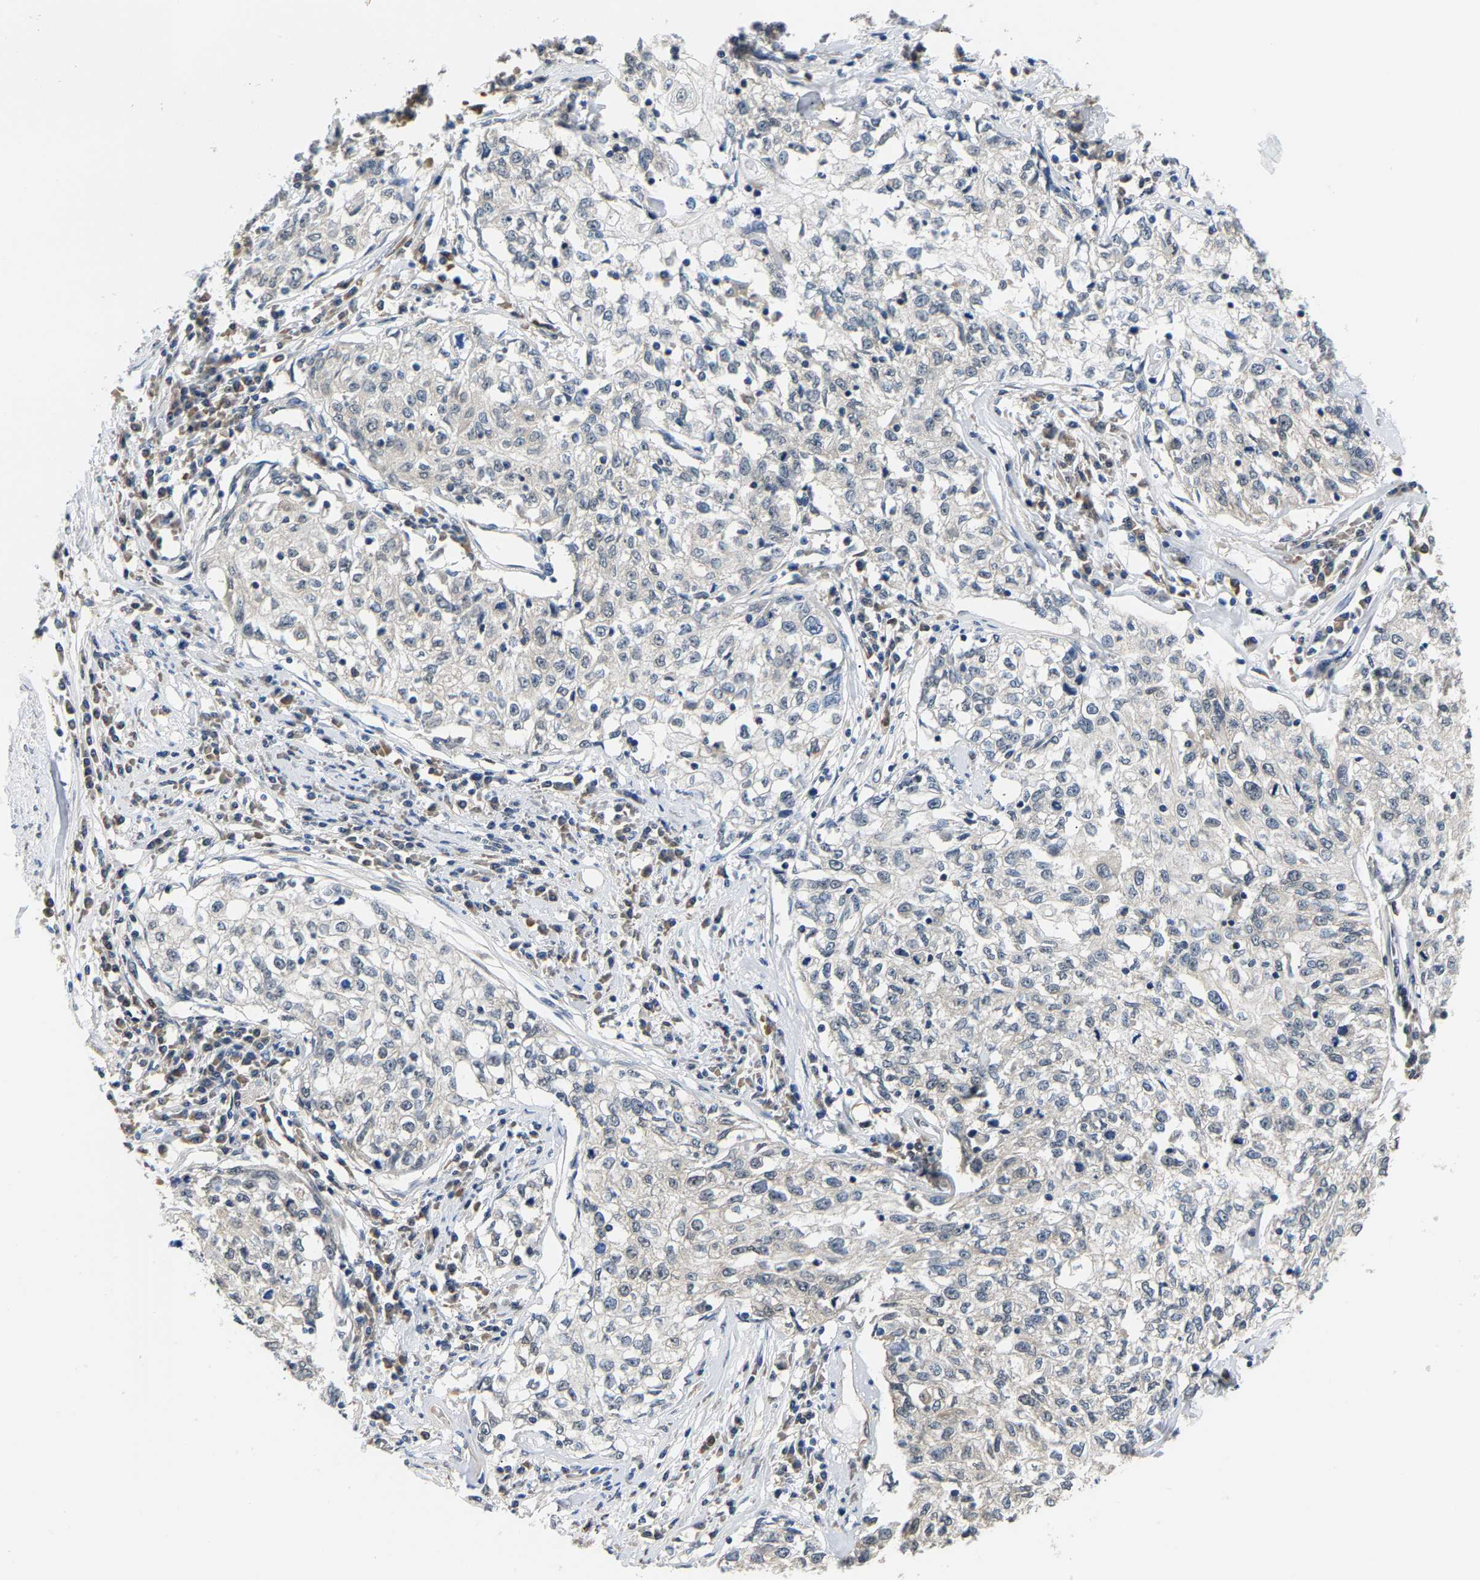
{"staining": {"intensity": "negative", "quantity": "none", "location": "none"}, "tissue": "cervical cancer", "cell_type": "Tumor cells", "image_type": "cancer", "snomed": [{"axis": "morphology", "description": "Squamous cell carcinoma, NOS"}, {"axis": "topography", "description": "Cervix"}], "caption": "Immunohistochemistry (IHC) of cervical cancer reveals no staining in tumor cells. Nuclei are stained in blue.", "gene": "ARHGEF12", "patient": {"sex": "female", "age": 57}}